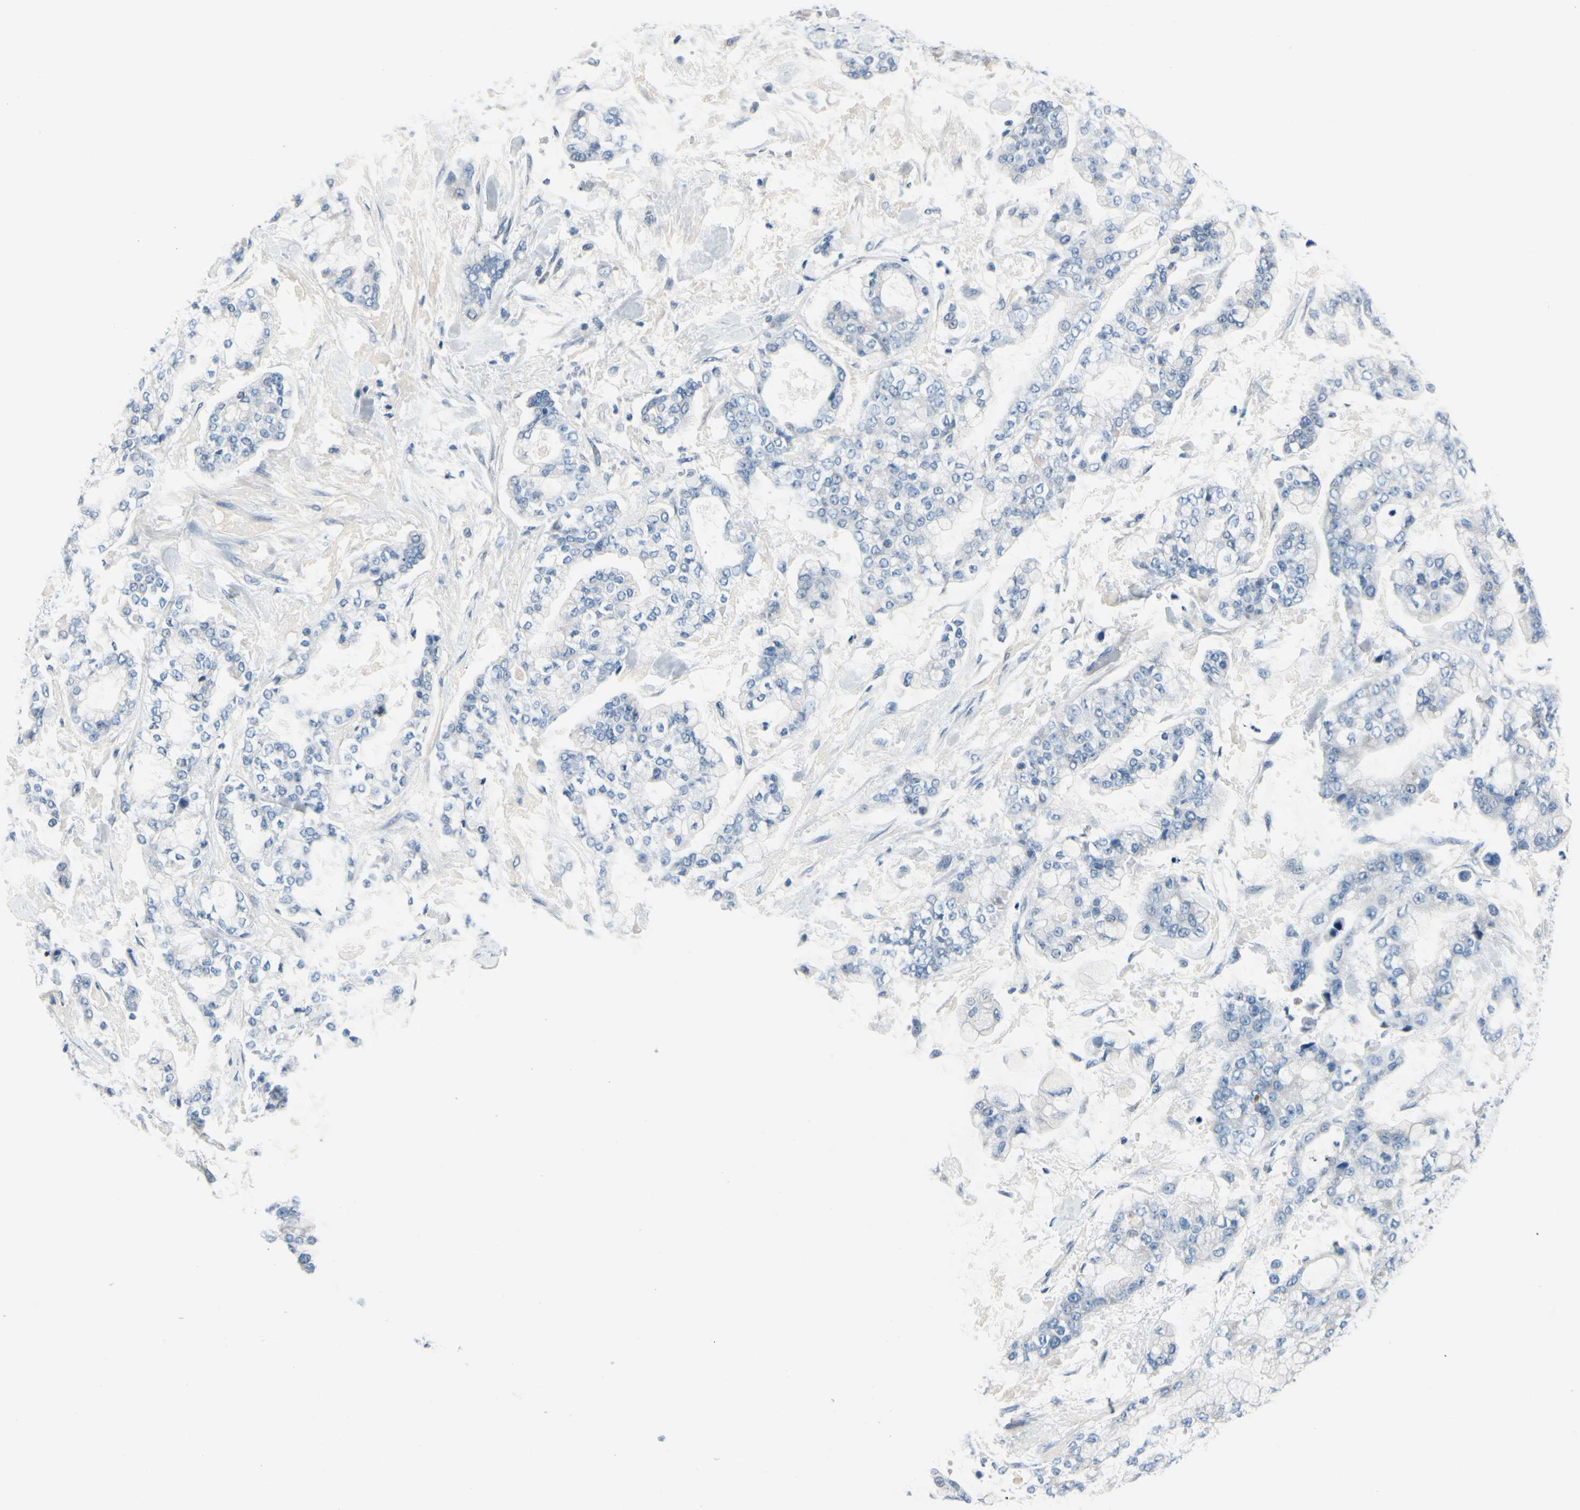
{"staining": {"intensity": "negative", "quantity": "none", "location": "none"}, "tissue": "stomach cancer", "cell_type": "Tumor cells", "image_type": "cancer", "snomed": [{"axis": "morphology", "description": "Normal tissue, NOS"}, {"axis": "morphology", "description": "Adenocarcinoma, NOS"}, {"axis": "topography", "description": "Stomach, upper"}, {"axis": "topography", "description": "Stomach"}], "caption": "Immunohistochemistry histopathology image of stomach cancer (adenocarcinoma) stained for a protein (brown), which demonstrates no staining in tumor cells.", "gene": "PGR", "patient": {"sex": "male", "age": 76}}